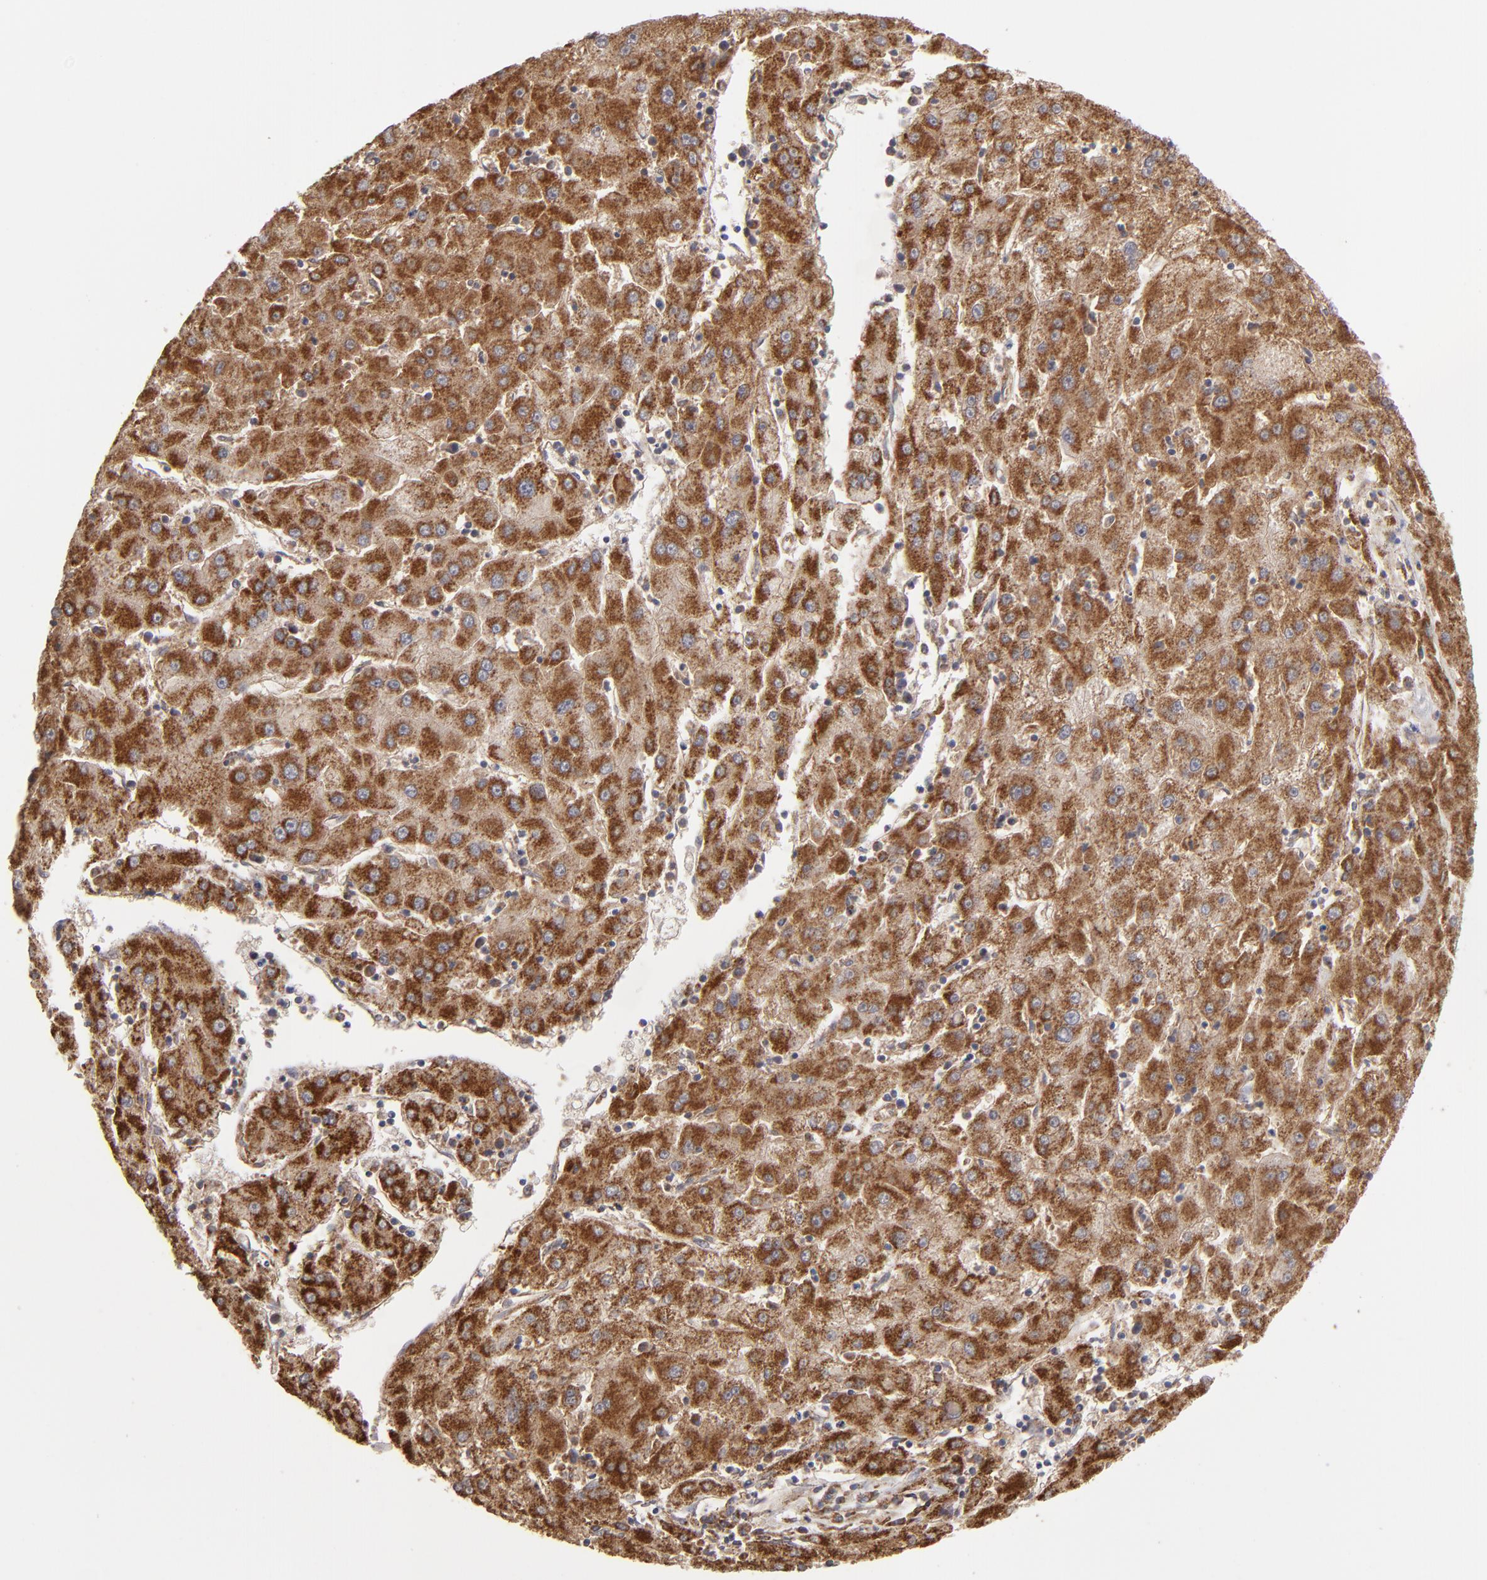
{"staining": {"intensity": "strong", "quantity": ">75%", "location": "cytoplasmic/membranous"}, "tissue": "liver cancer", "cell_type": "Tumor cells", "image_type": "cancer", "snomed": [{"axis": "morphology", "description": "Carcinoma, Hepatocellular, NOS"}, {"axis": "topography", "description": "Liver"}], "caption": "Immunohistochemistry (IHC) micrograph of liver cancer stained for a protein (brown), which shows high levels of strong cytoplasmic/membranous positivity in approximately >75% of tumor cells.", "gene": "ITGB5", "patient": {"sex": "male", "age": 72}}